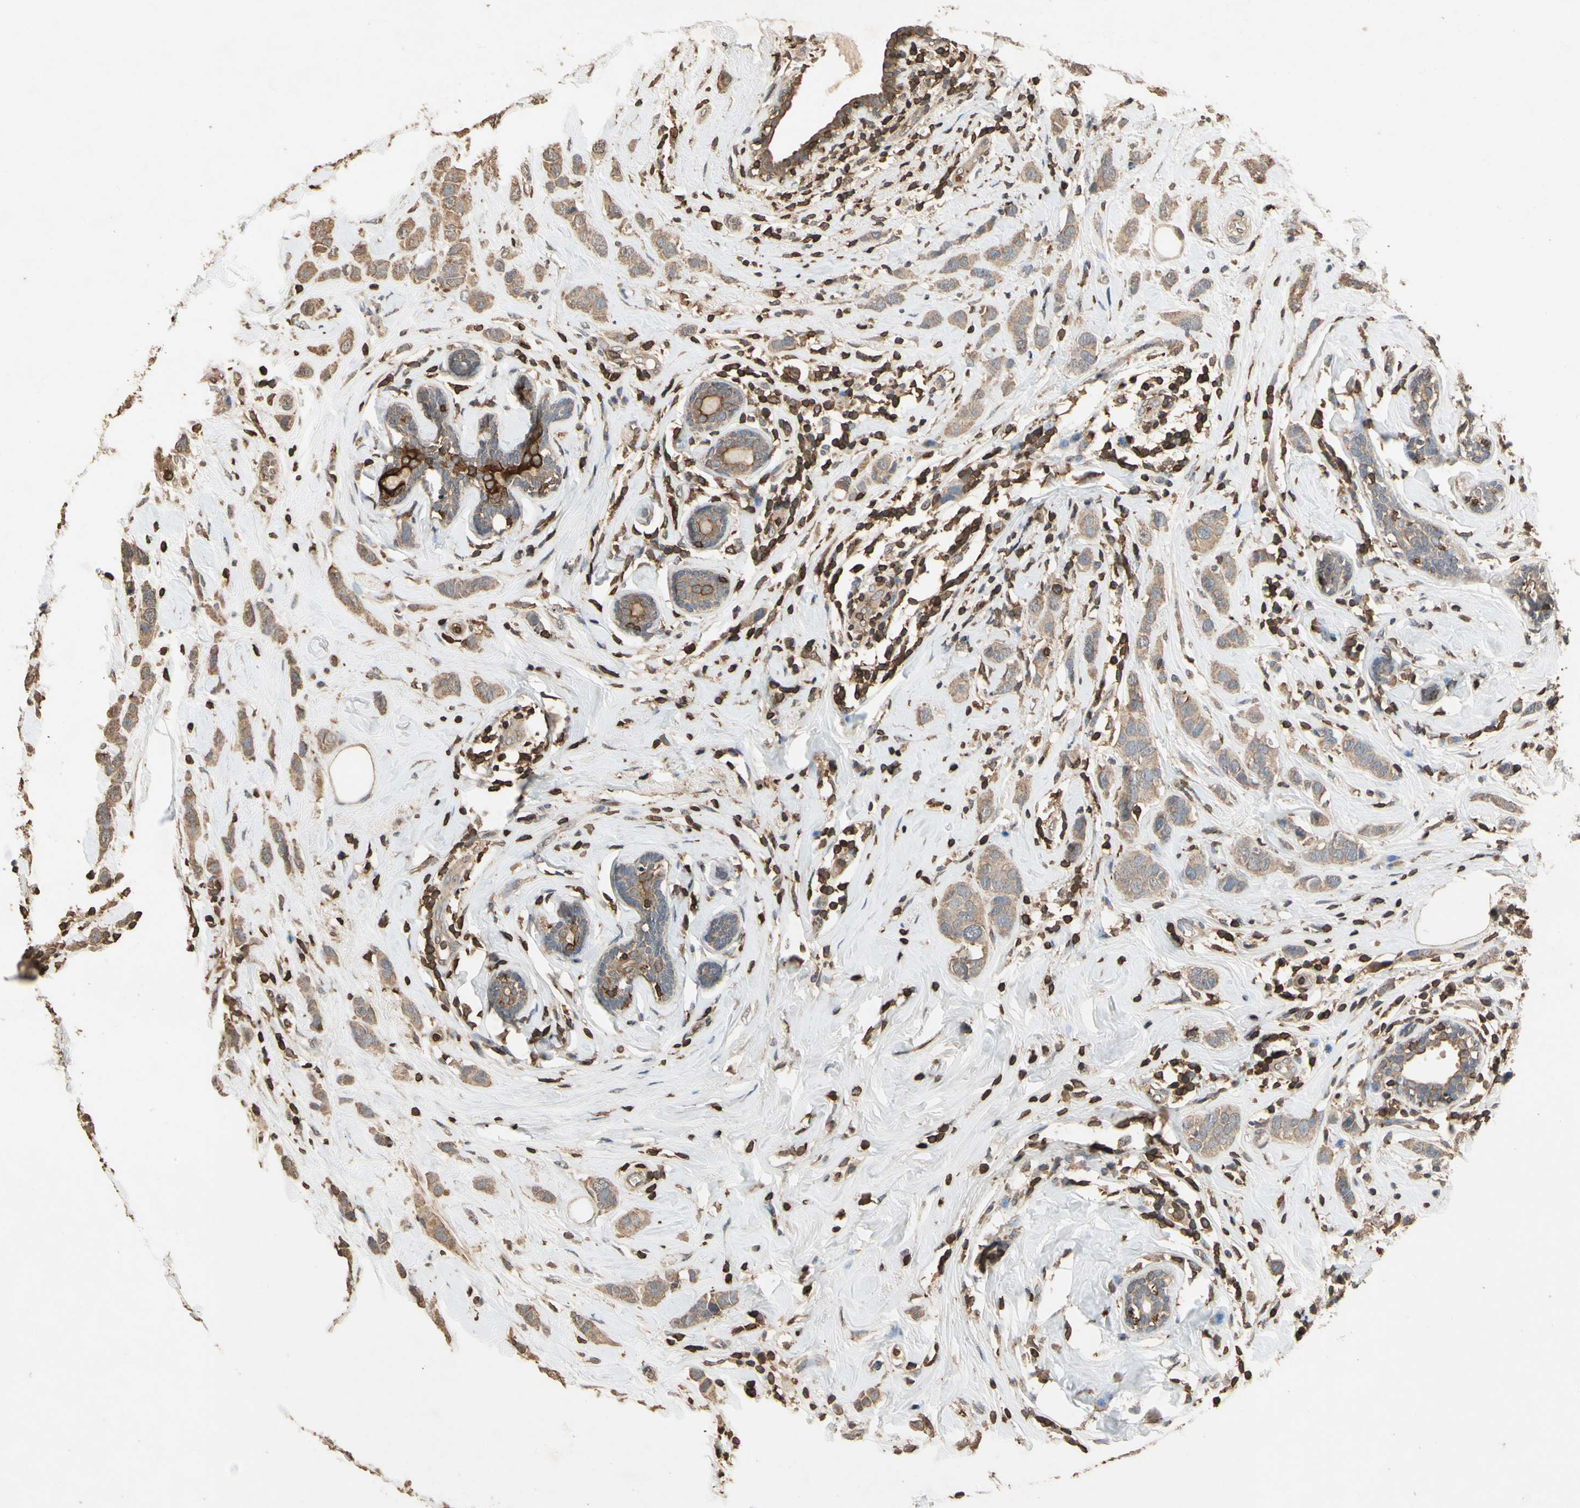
{"staining": {"intensity": "weak", "quantity": ">75%", "location": "cytoplasmic/membranous"}, "tissue": "breast cancer", "cell_type": "Tumor cells", "image_type": "cancer", "snomed": [{"axis": "morphology", "description": "Normal tissue, NOS"}, {"axis": "morphology", "description": "Duct carcinoma"}, {"axis": "topography", "description": "Breast"}], "caption": "Immunohistochemistry (IHC) (DAB) staining of human infiltrating ductal carcinoma (breast) reveals weak cytoplasmic/membranous protein expression in about >75% of tumor cells.", "gene": "MAP3K10", "patient": {"sex": "female", "age": 50}}